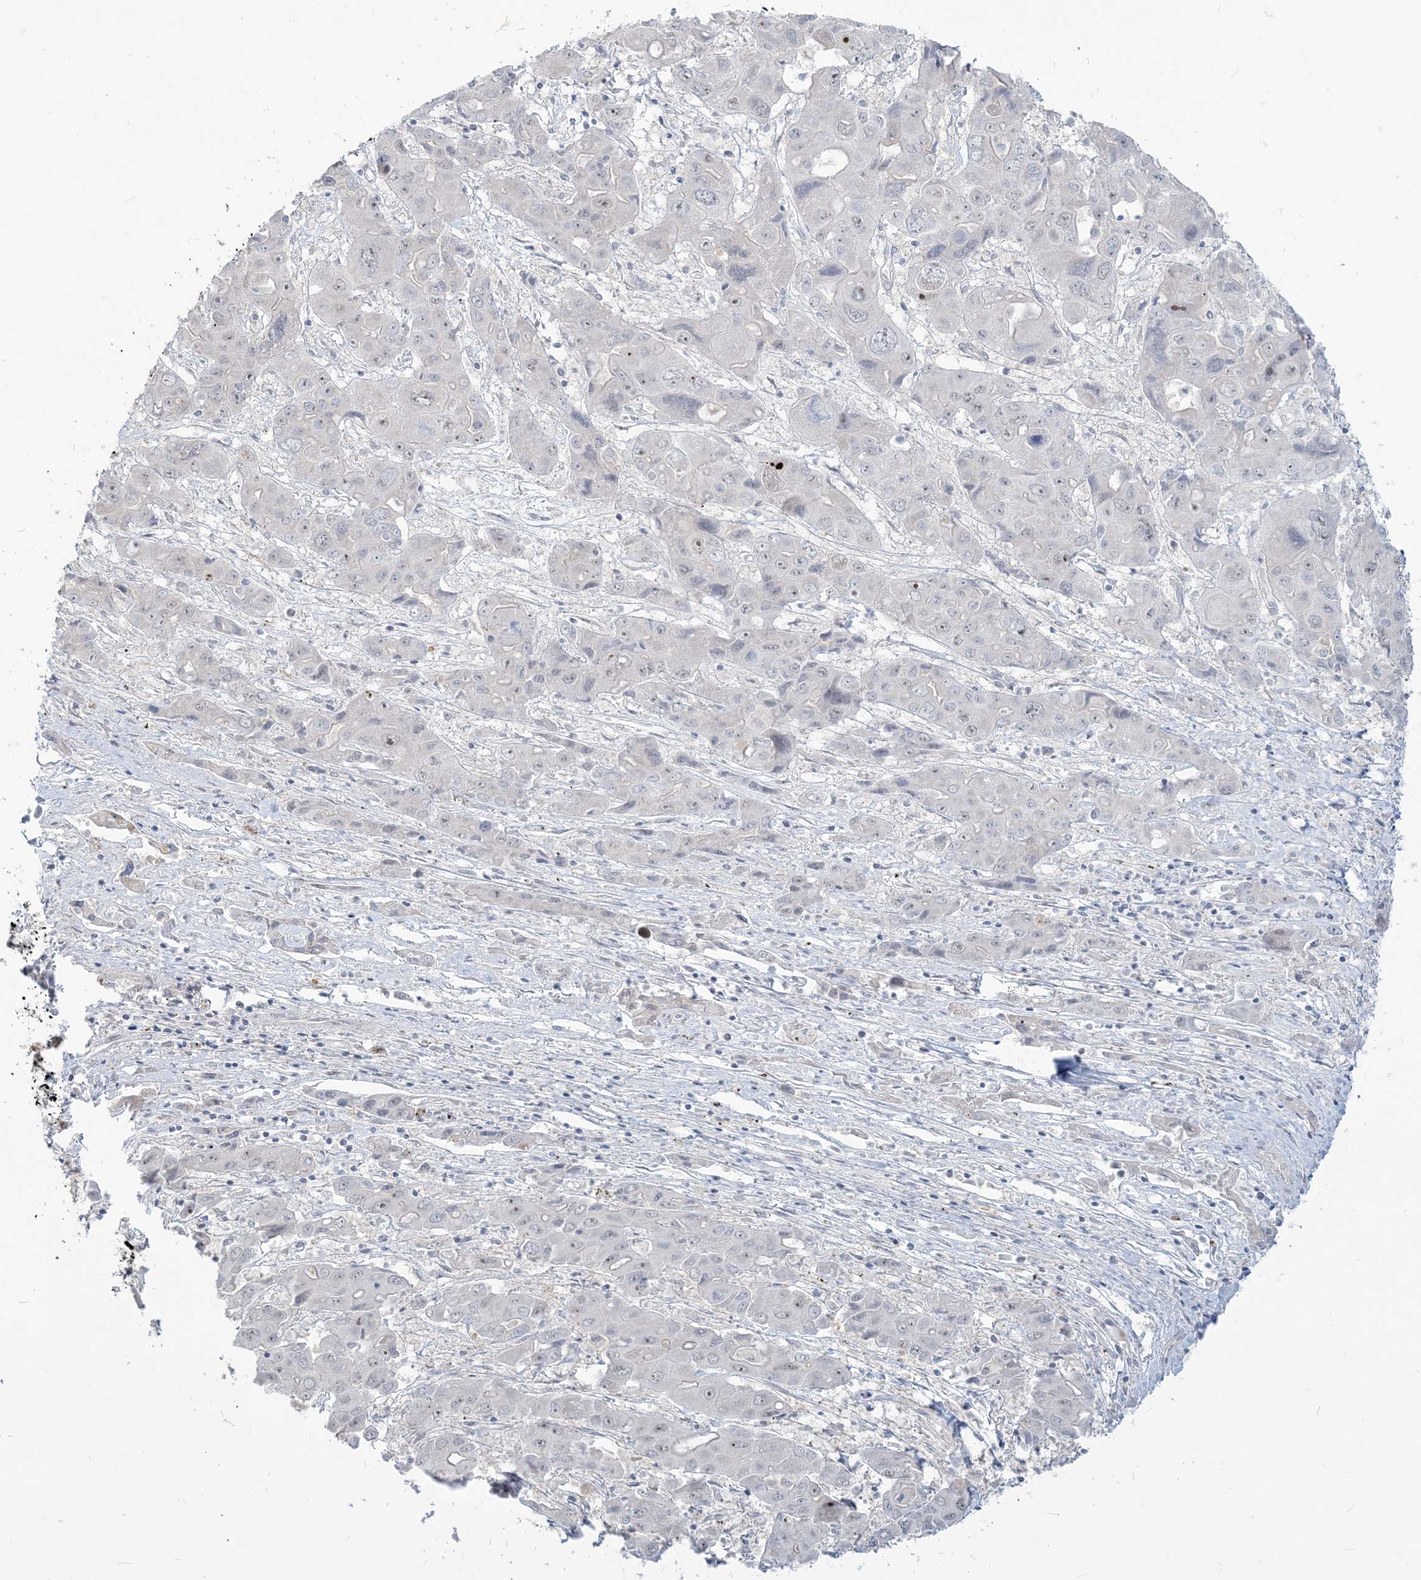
{"staining": {"intensity": "weak", "quantity": "<25%", "location": "nuclear"}, "tissue": "liver cancer", "cell_type": "Tumor cells", "image_type": "cancer", "snomed": [{"axis": "morphology", "description": "Cholangiocarcinoma"}, {"axis": "topography", "description": "Liver"}], "caption": "Liver cholangiocarcinoma stained for a protein using immunohistochemistry (IHC) shows no positivity tumor cells.", "gene": "SDAD1", "patient": {"sex": "male", "age": 67}}